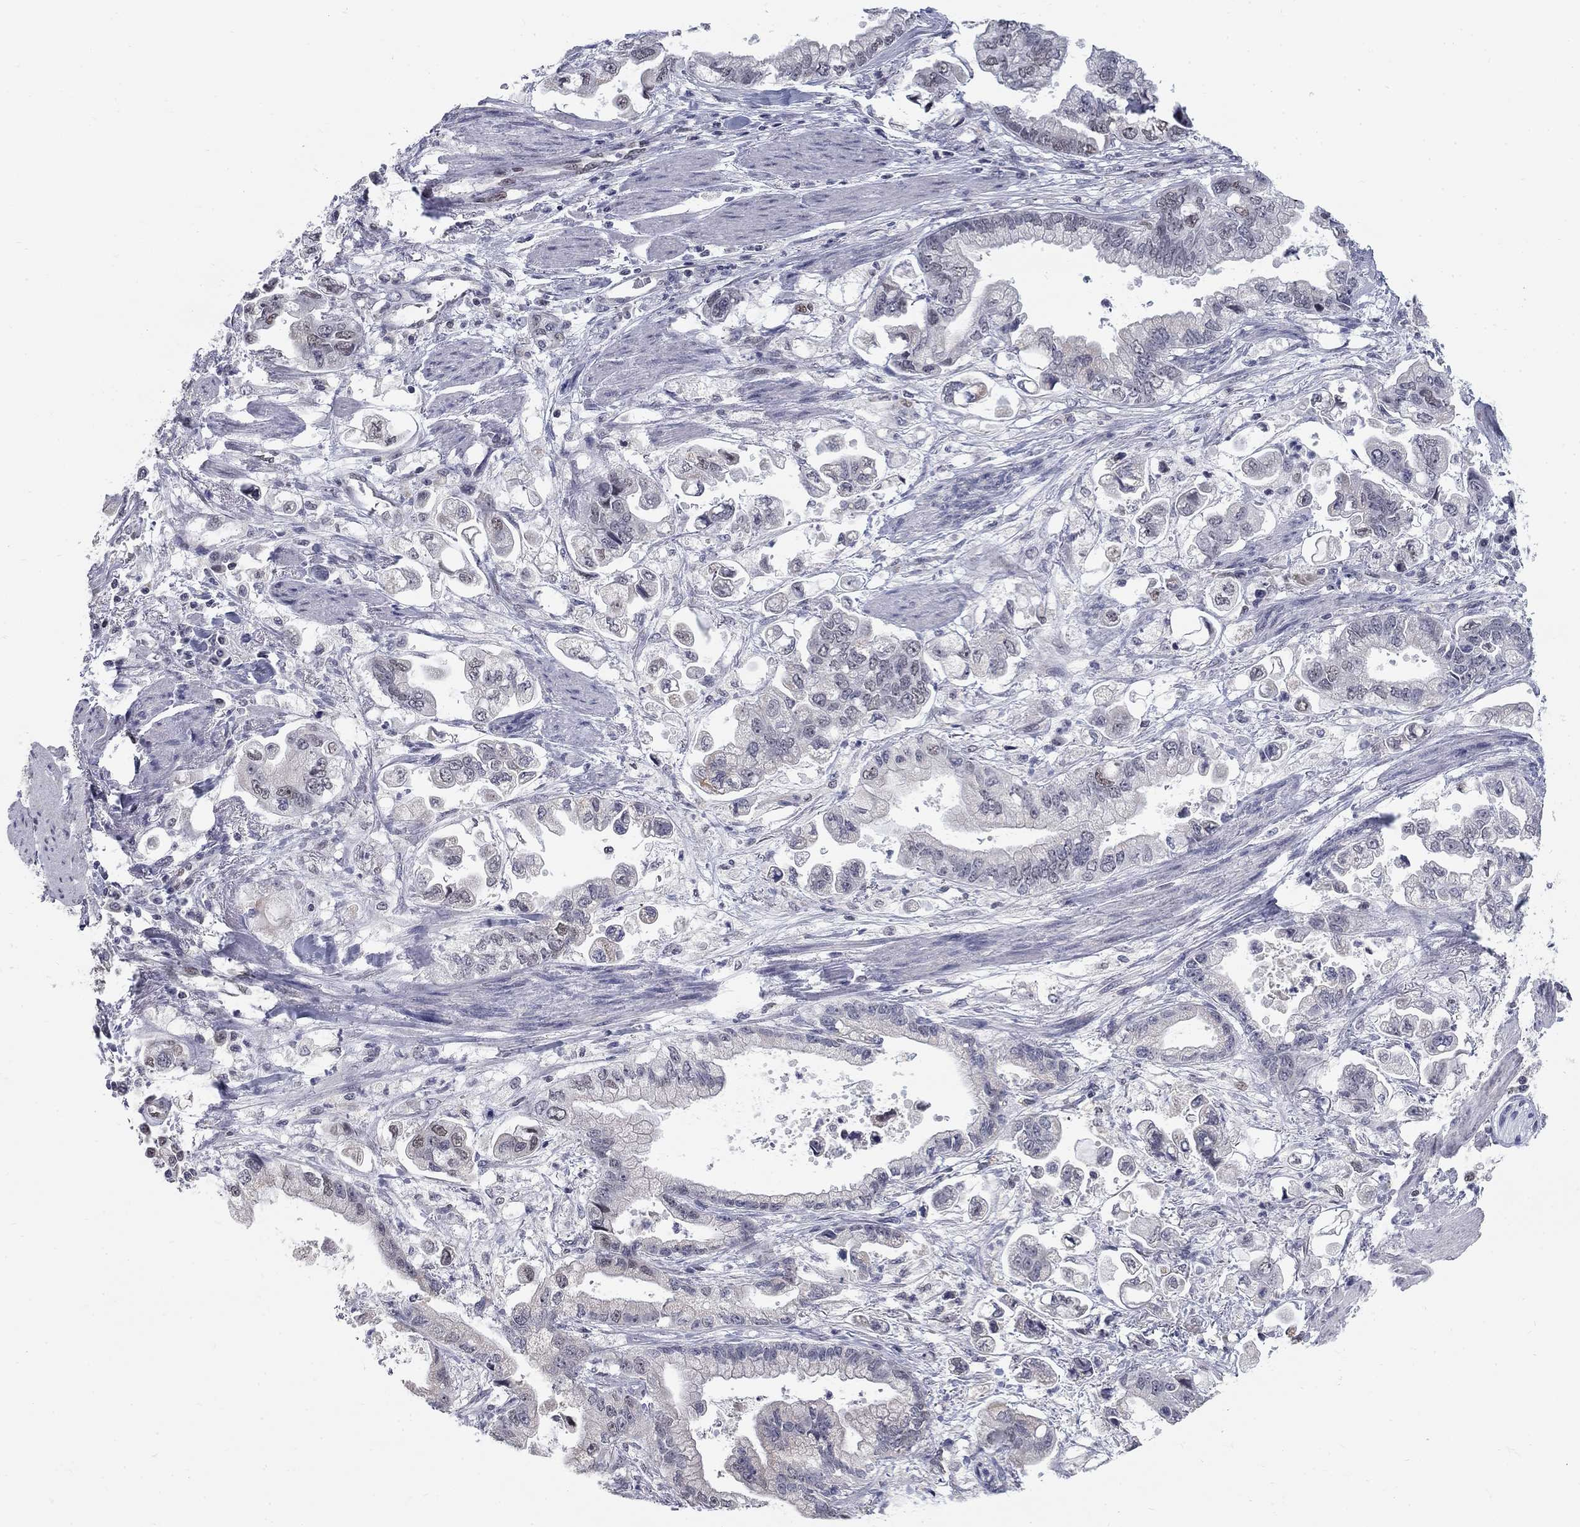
{"staining": {"intensity": "negative", "quantity": "none", "location": "none"}, "tissue": "stomach cancer", "cell_type": "Tumor cells", "image_type": "cancer", "snomed": [{"axis": "morphology", "description": "Normal tissue, NOS"}, {"axis": "morphology", "description": "Adenocarcinoma, NOS"}, {"axis": "topography", "description": "Stomach"}], "caption": "Immunohistochemistry (IHC) of stomach adenocarcinoma demonstrates no positivity in tumor cells.", "gene": "GCFC2", "patient": {"sex": "male", "age": 62}}